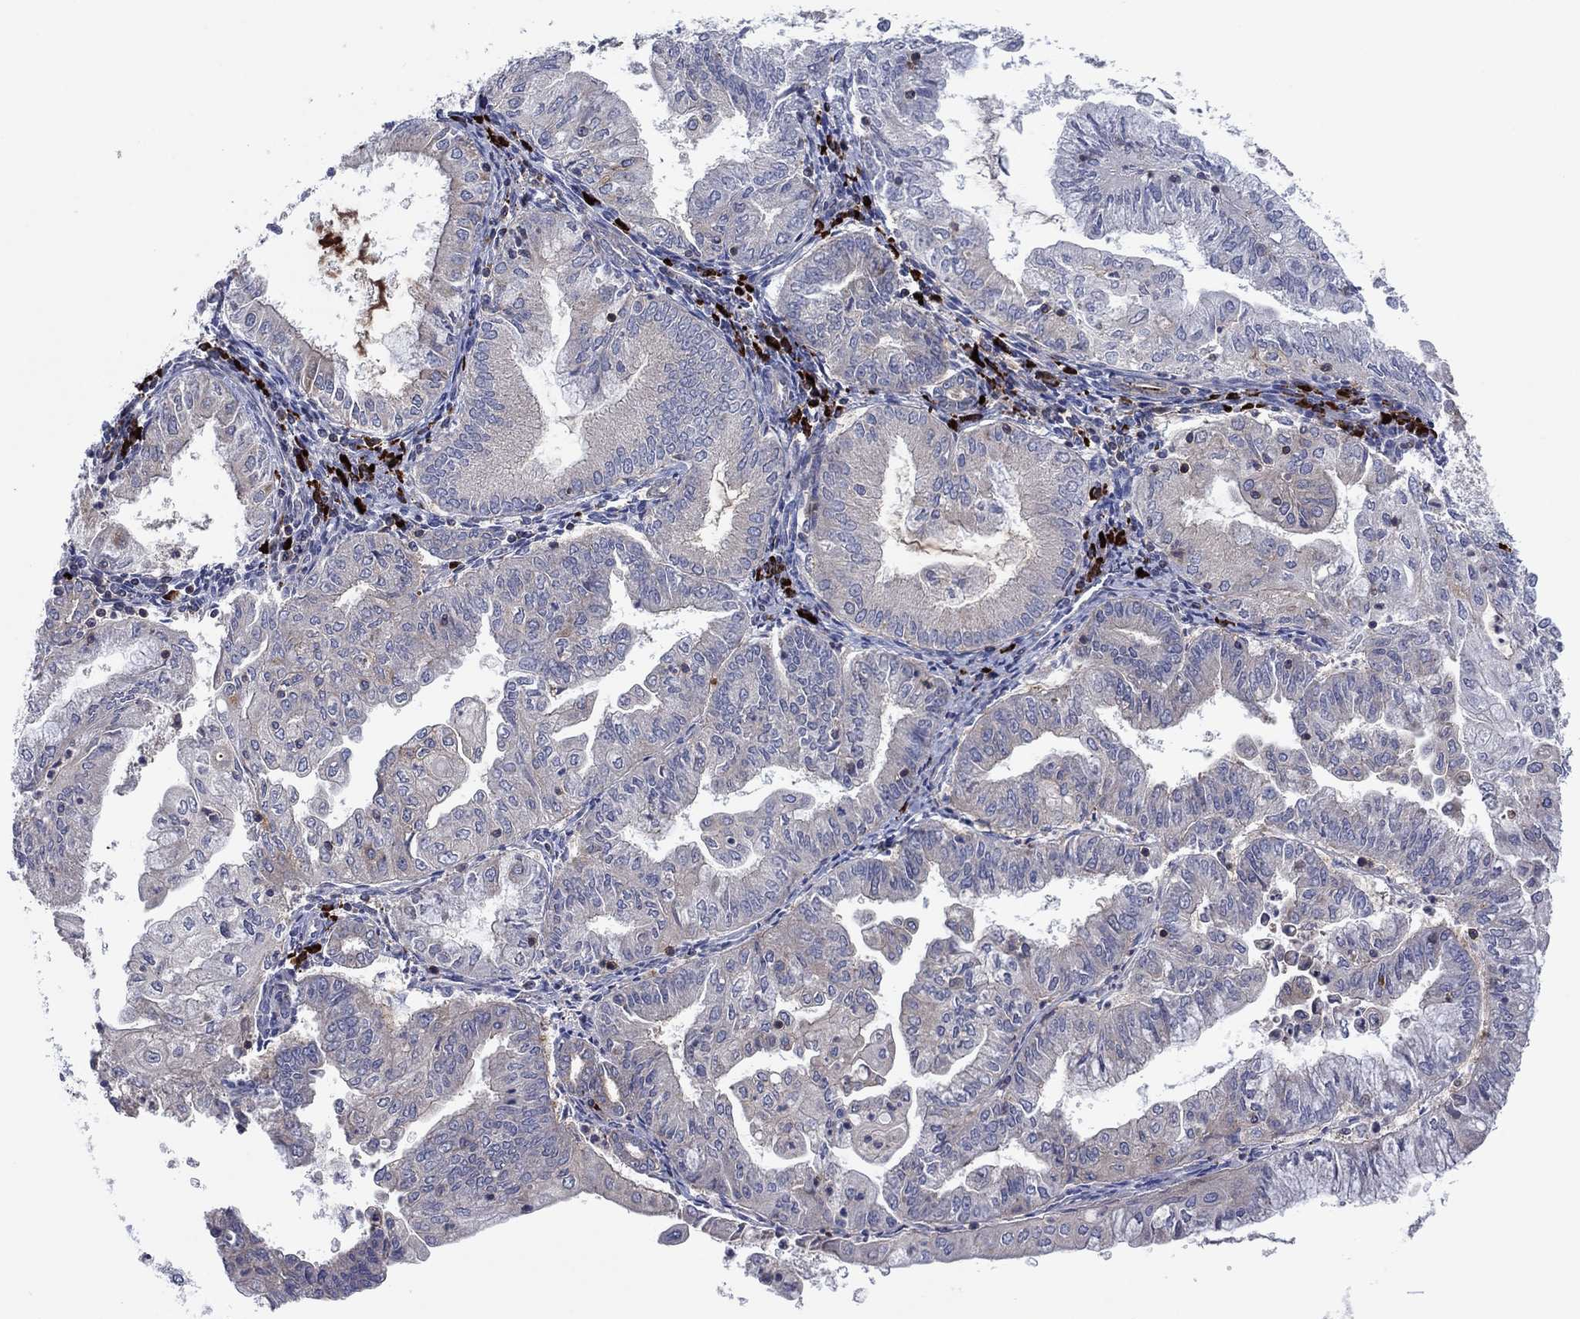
{"staining": {"intensity": "negative", "quantity": "none", "location": "none"}, "tissue": "endometrial cancer", "cell_type": "Tumor cells", "image_type": "cancer", "snomed": [{"axis": "morphology", "description": "Adenocarcinoma, NOS"}, {"axis": "topography", "description": "Endometrium"}], "caption": "IHC histopathology image of neoplastic tissue: endometrial cancer stained with DAB displays no significant protein staining in tumor cells. (DAB IHC, high magnification).", "gene": "PVR", "patient": {"sex": "female", "age": 56}}